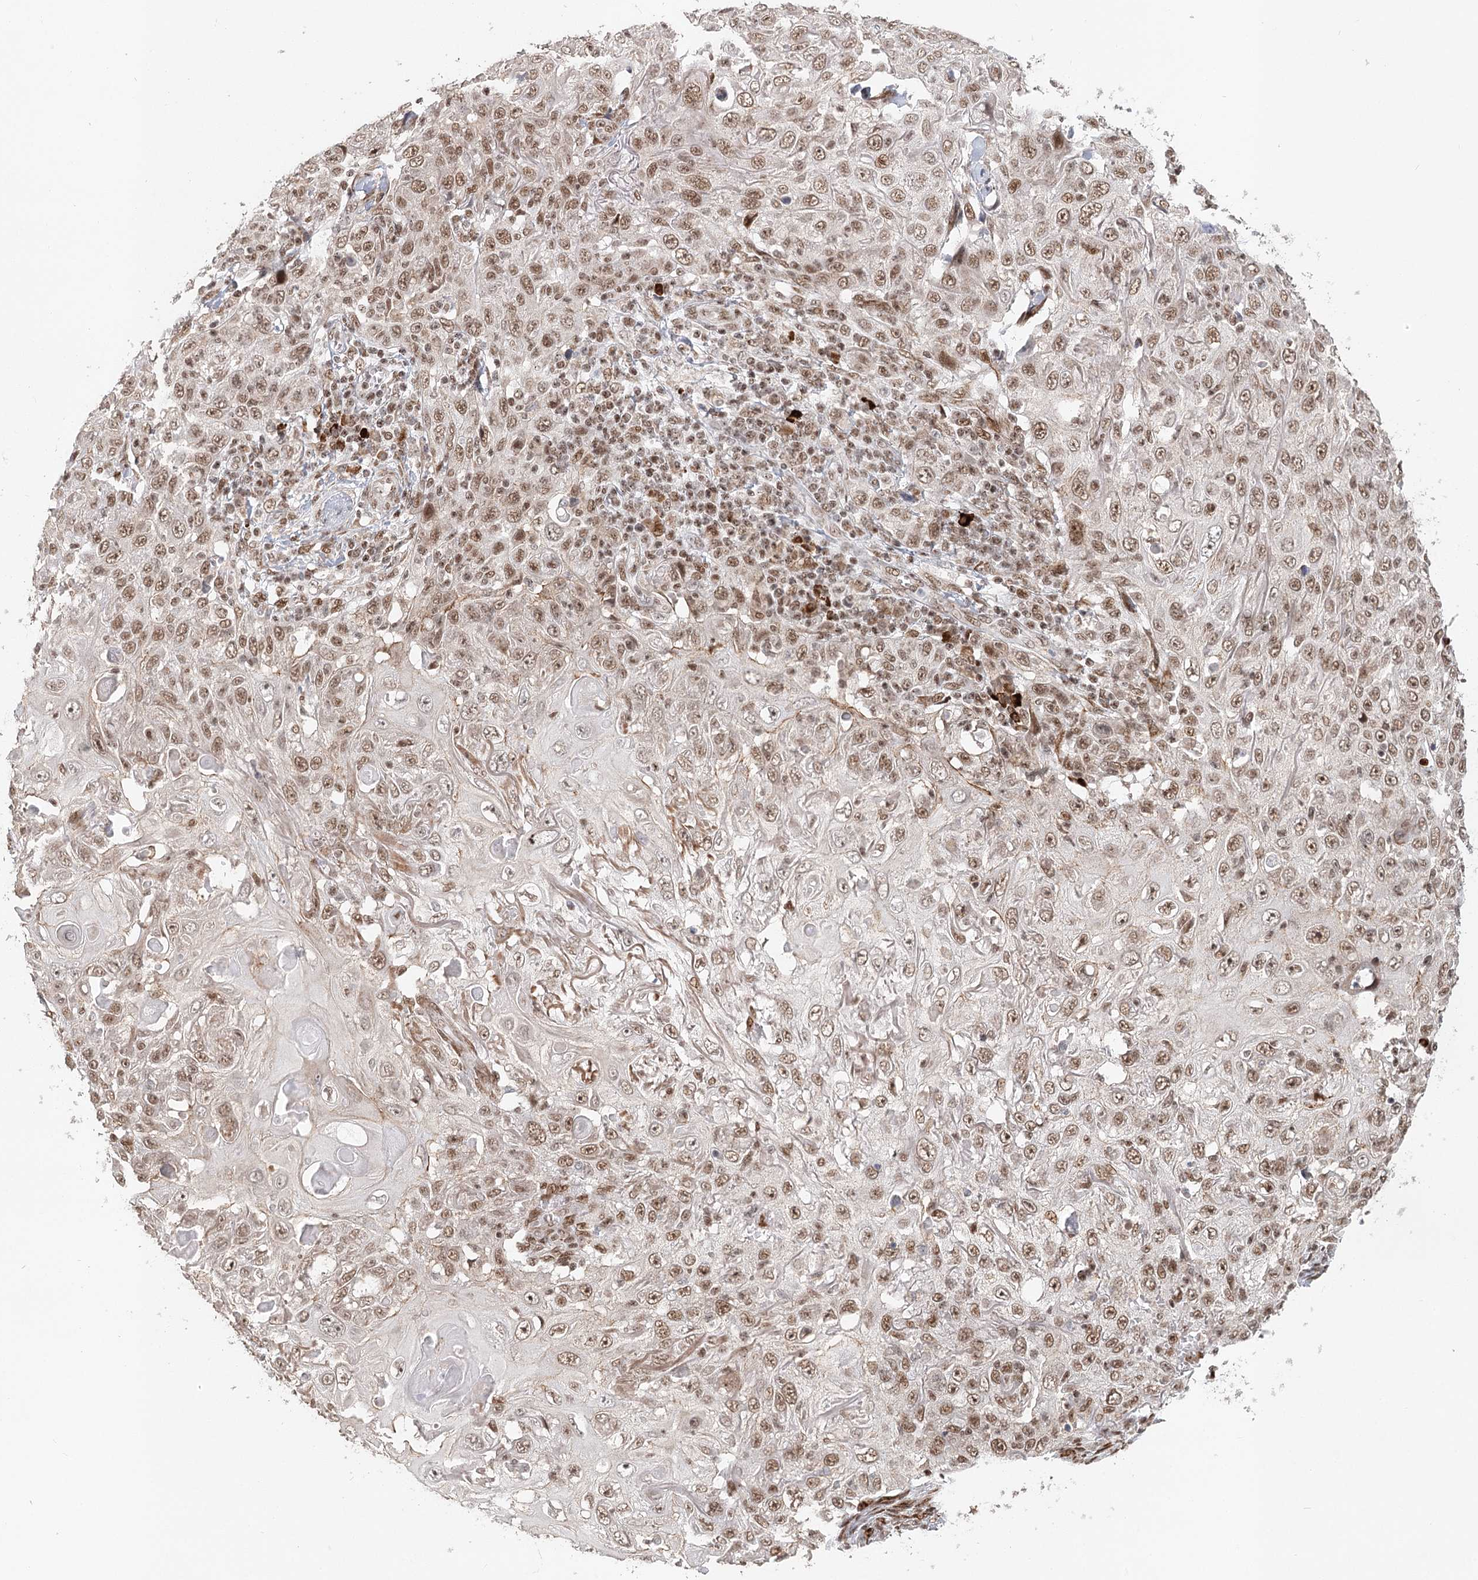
{"staining": {"intensity": "moderate", "quantity": ">75%", "location": "nuclear"}, "tissue": "skin cancer", "cell_type": "Tumor cells", "image_type": "cancer", "snomed": [{"axis": "morphology", "description": "Squamous cell carcinoma, NOS"}, {"axis": "topography", "description": "Skin"}], "caption": "Skin squamous cell carcinoma stained with a protein marker displays moderate staining in tumor cells.", "gene": "BNIP5", "patient": {"sex": "female", "age": 88}}